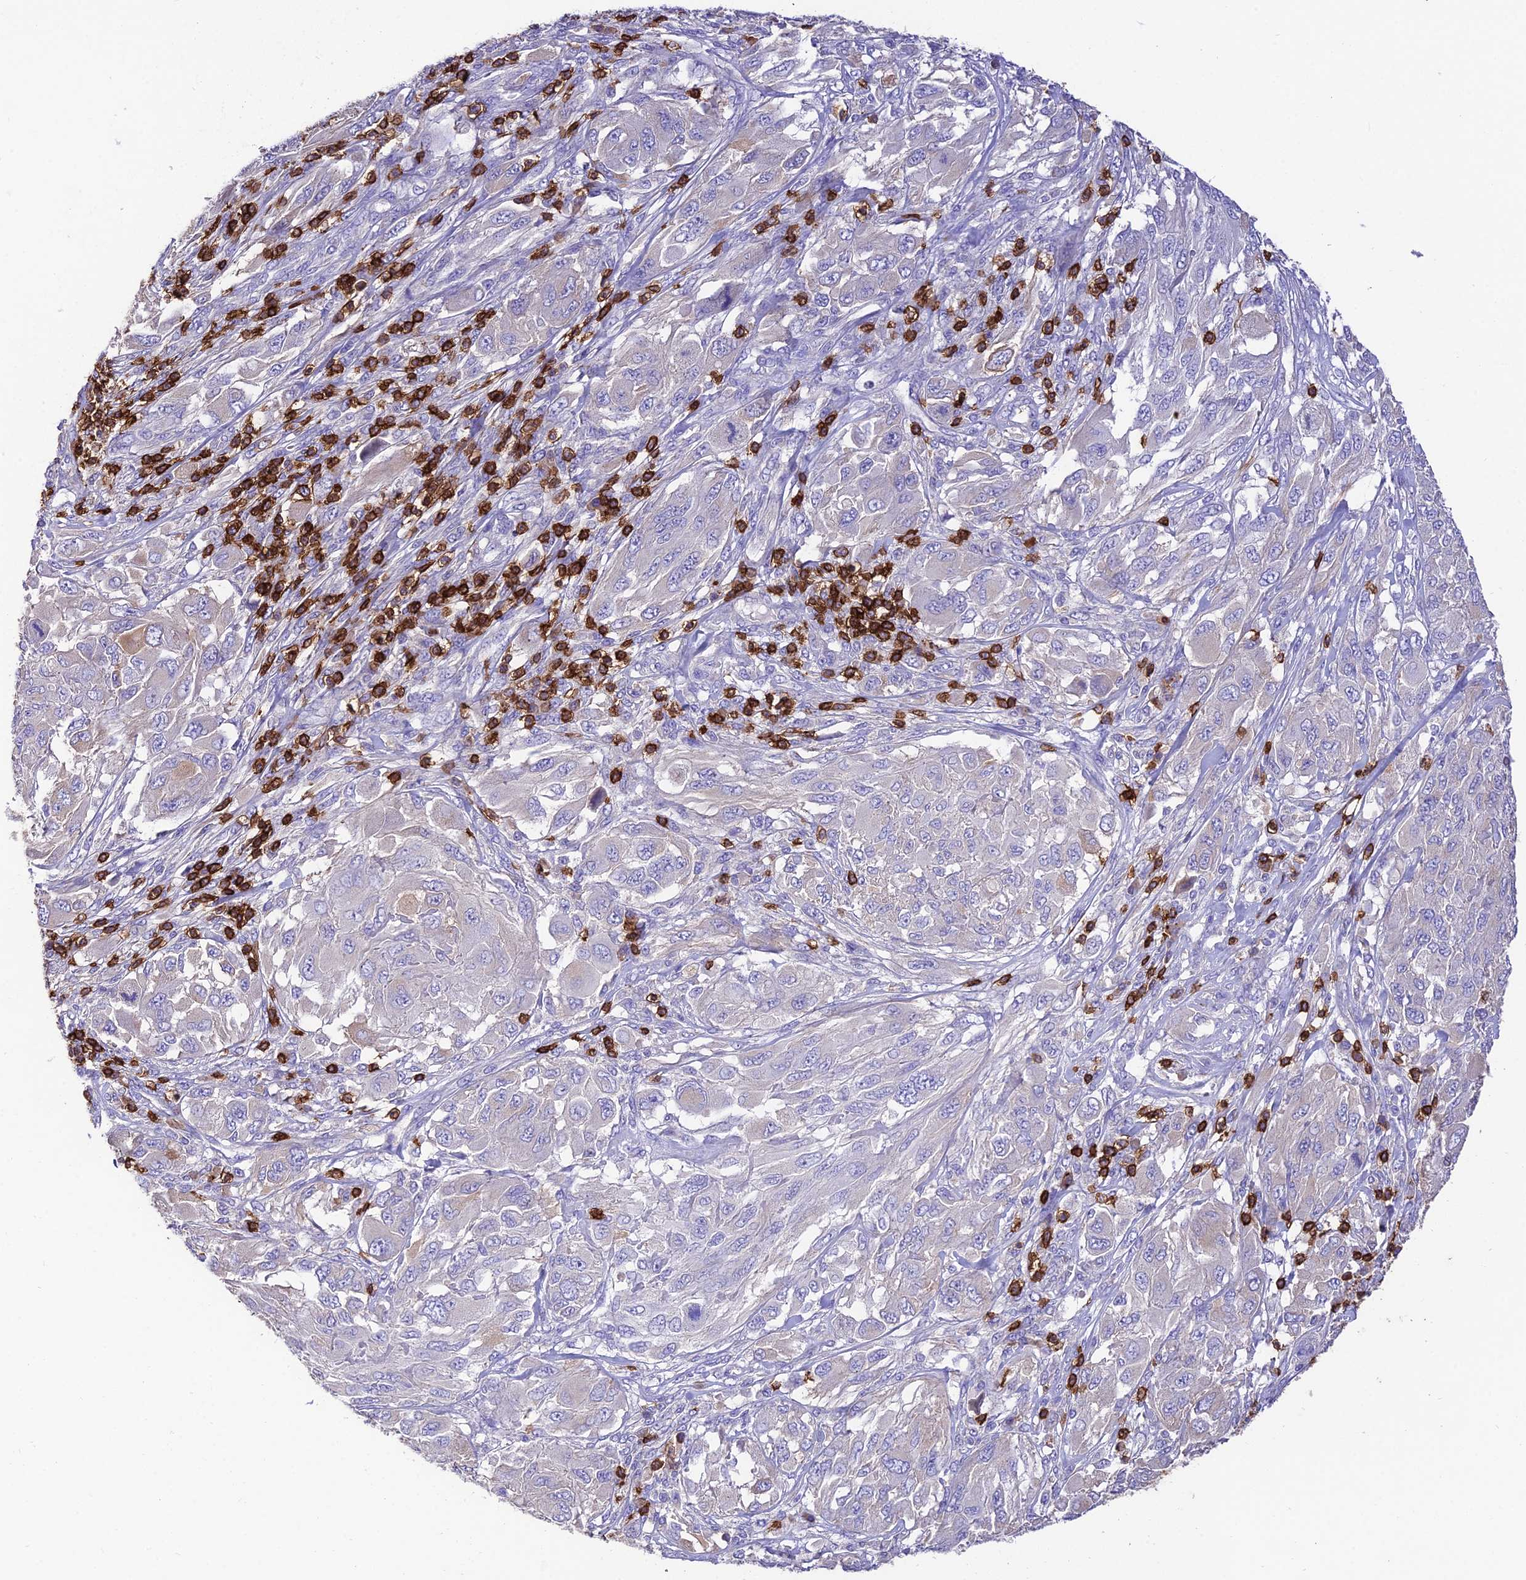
{"staining": {"intensity": "negative", "quantity": "none", "location": "none"}, "tissue": "melanoma", "cell_type": "Tumor cells", "image_type": "cancer", "snomed": [{"axis": "morphology", "description": "Malignant melanoma, NOS"}, {"axis": "topography", "description": "Skin"}], "caption": "Human malignant melanoma stained for a protein using immunohistochemistry (IHC) displays no staining in tumor cells.", "gene": "PTPRCAP", "patient": {"sex": "female", "age": 91}}